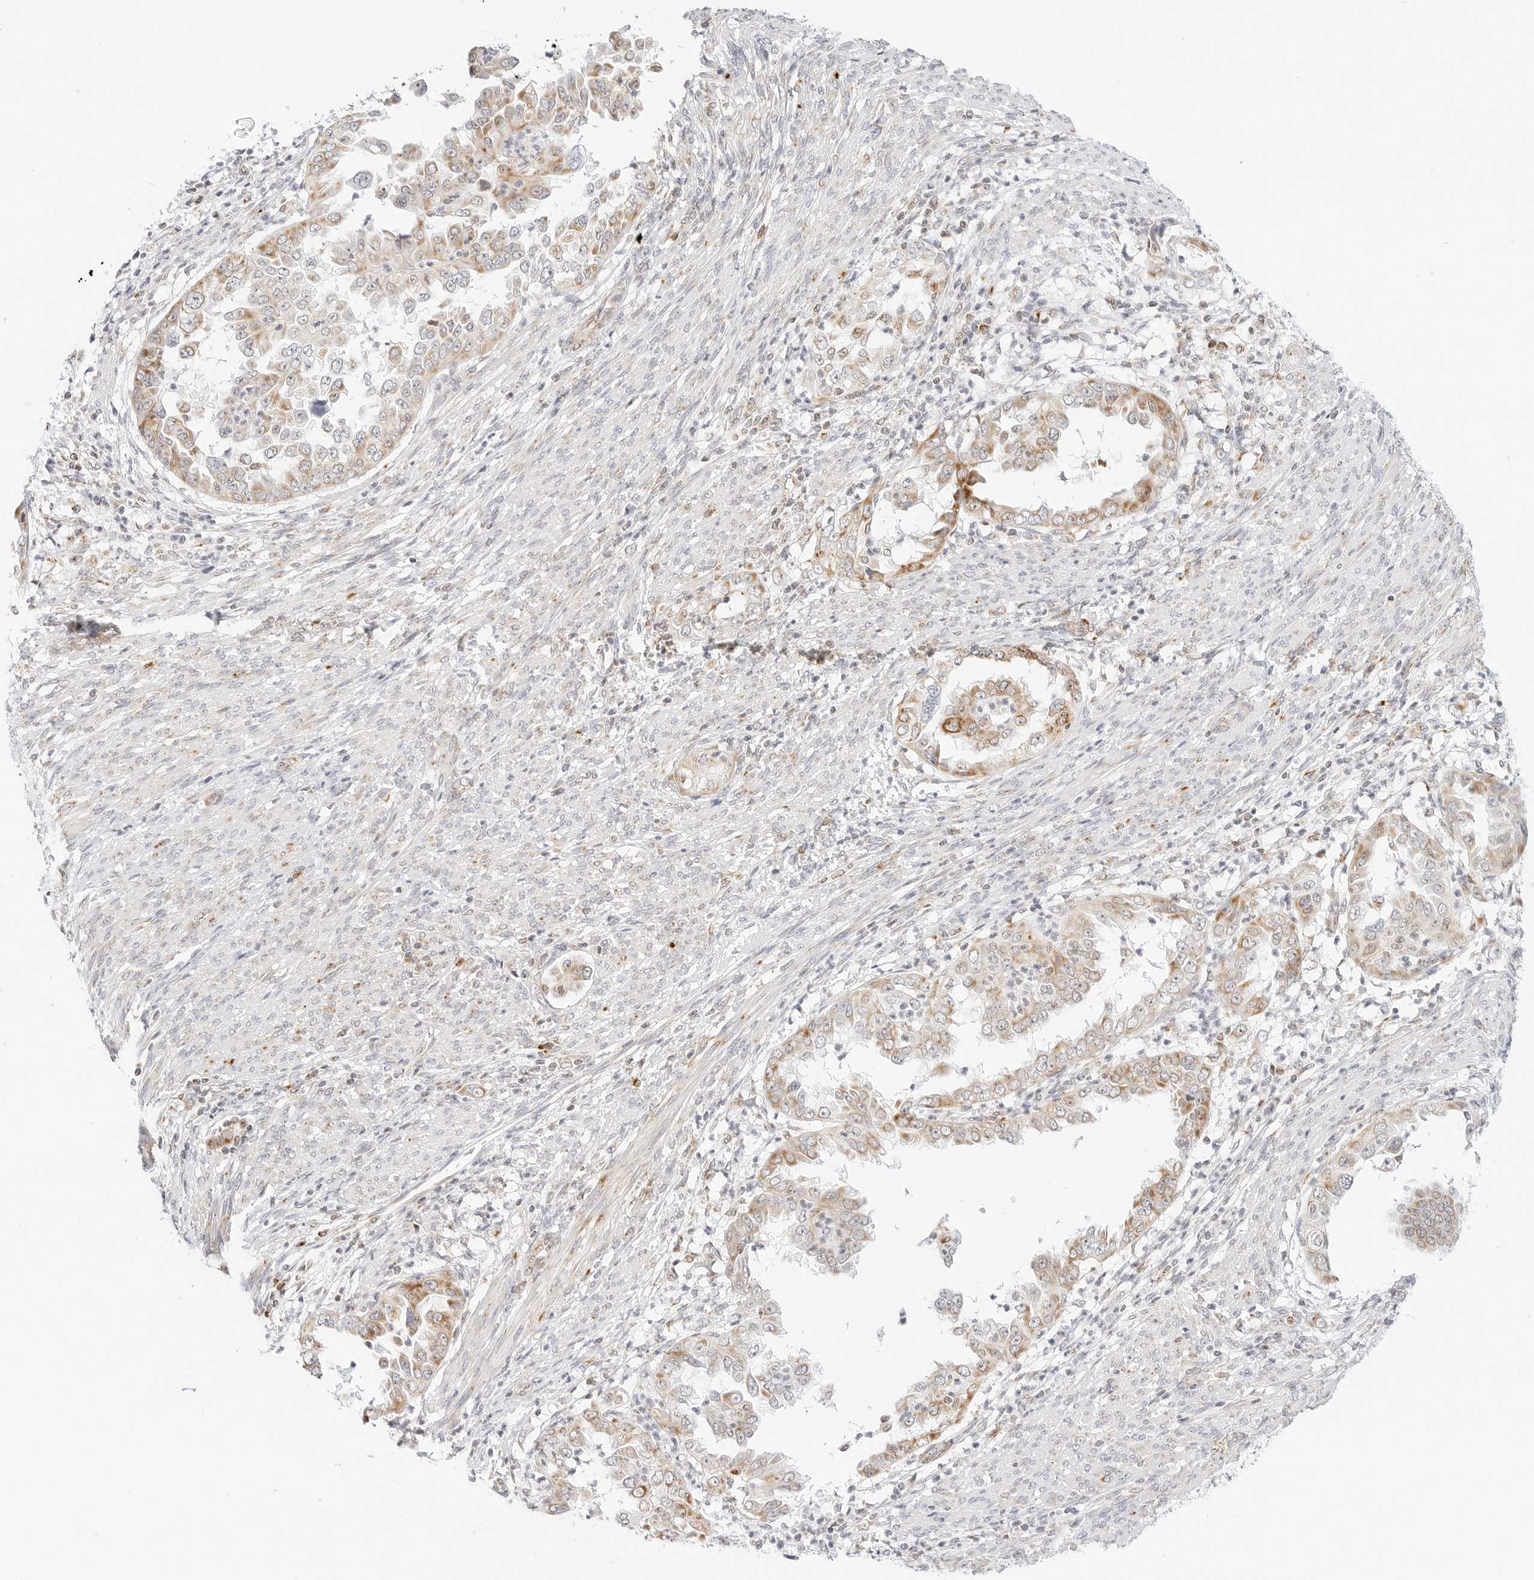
{"staining": {"intensity": "moderate", "quantity": ">75%", "location": "cytoplasmic/membranous"}, "tissue": "endometrial cancer", "cell_type": "Tumor cells", "image_type": "cancer", "snomed": [{"axis": "morphology", "description": "Adenocarcinoma, NOS"}, {"axis": "topography", "description": "Endometrium"}], "caption": "Immunohistochemistry (DAB) staining of human endometrial adenocarcinoma displays moderate cytoplasmic/membranous protein expression in approximately >75% of tumor cells.", "gene": "FH", "patient": {"sex": "female", "age": 85}}